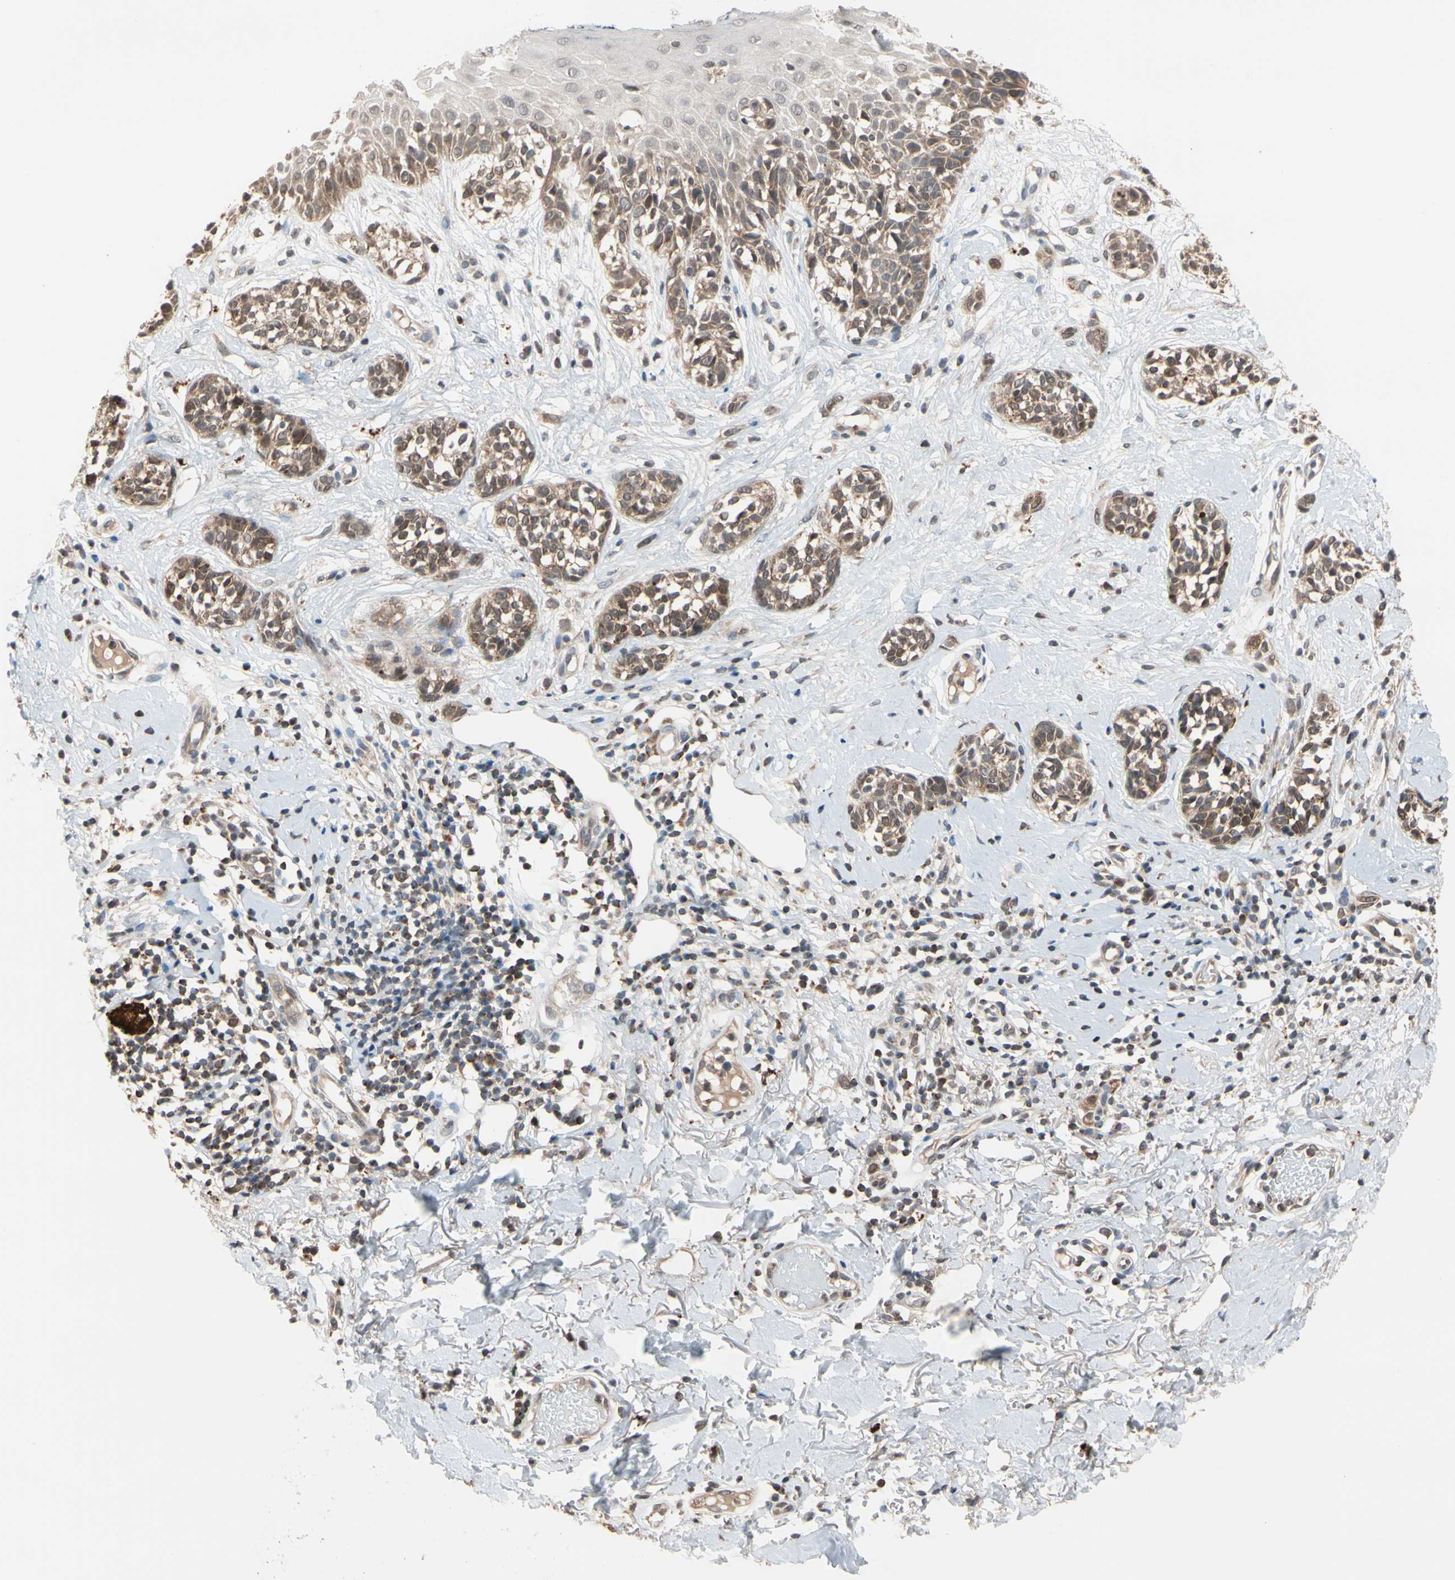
{"staining": {"intensity": "moderate", "quantity": ">75%", "location": "cytoplasmic/membranous"}, "tissue": "melanoma", "cell_type": "Tumor cells", "image_type": "cancer", "snomed": [{"axis": "morphology", "description": "Malignant melanoma, NOS"}, {"axis": "topography", "description": "Skin"}], "caption": "Malignant melanoma stained with a brown dye demonstrates moderate cytoplasmic/membranous positive positivity in about >75% of tumor cells.", "gene": "MTHFS", "patient": {"sex": "male", "age": 64}}